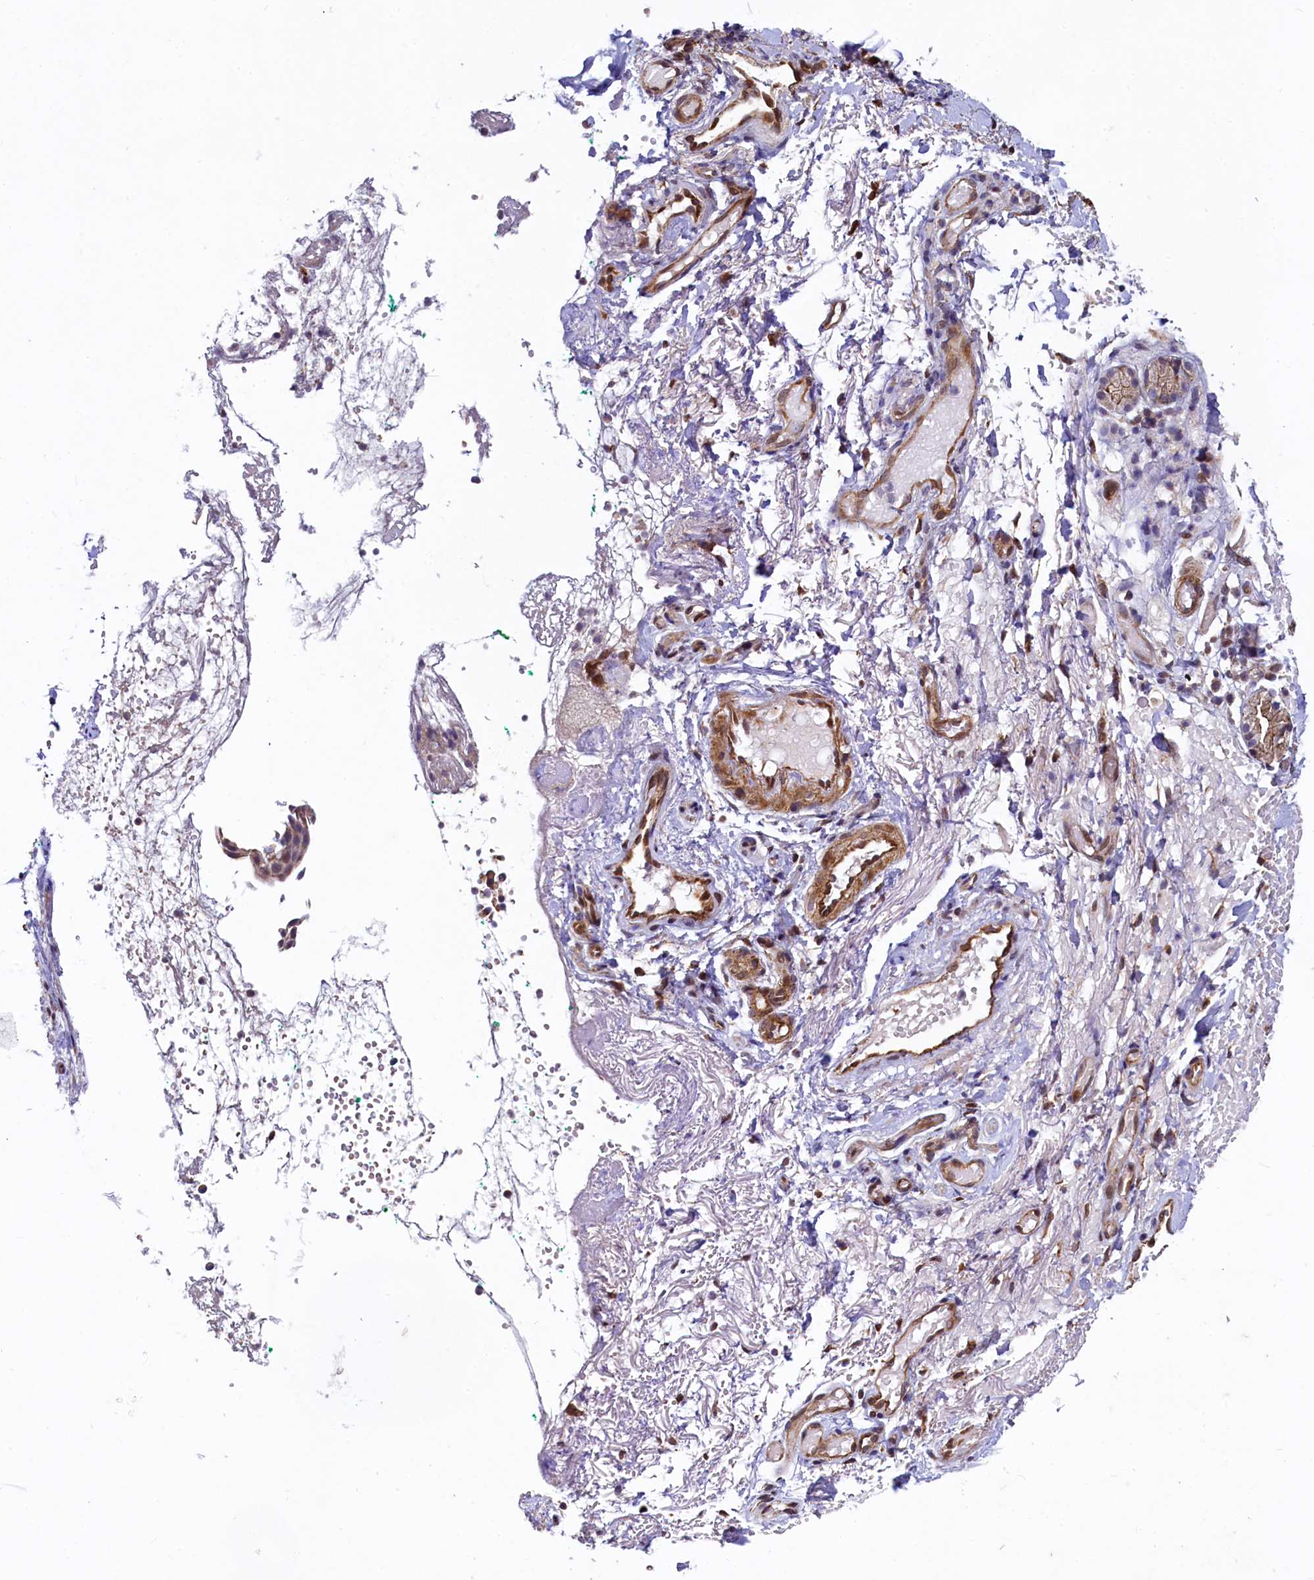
{"staining": {"intensity": "negative", "quantity": "none", "location": "none"}, "tissue": "adipose tissue", "cell_type": "Adipocytes", "image_type": "normal", "snomed": [{"axis": "morphology", "description": "Normal tissue, NOS"}, {"axis": "morphology", "description": "Basal cell carcinoma"}, {"axis": "topography", "description": "Cartilage tissue"}, {"axis": "topography", "description": "Nasopharynx"}, {"axis": "topography", "description": "Oral tissue"}], "caption": "A high-resolution histopathology image shows IHC staining of normal adipose tissue, which demonstrates no significant expression in adipocytes.", "gene": "ZNF577", "patient": {"sex": "female", "age": 77}}